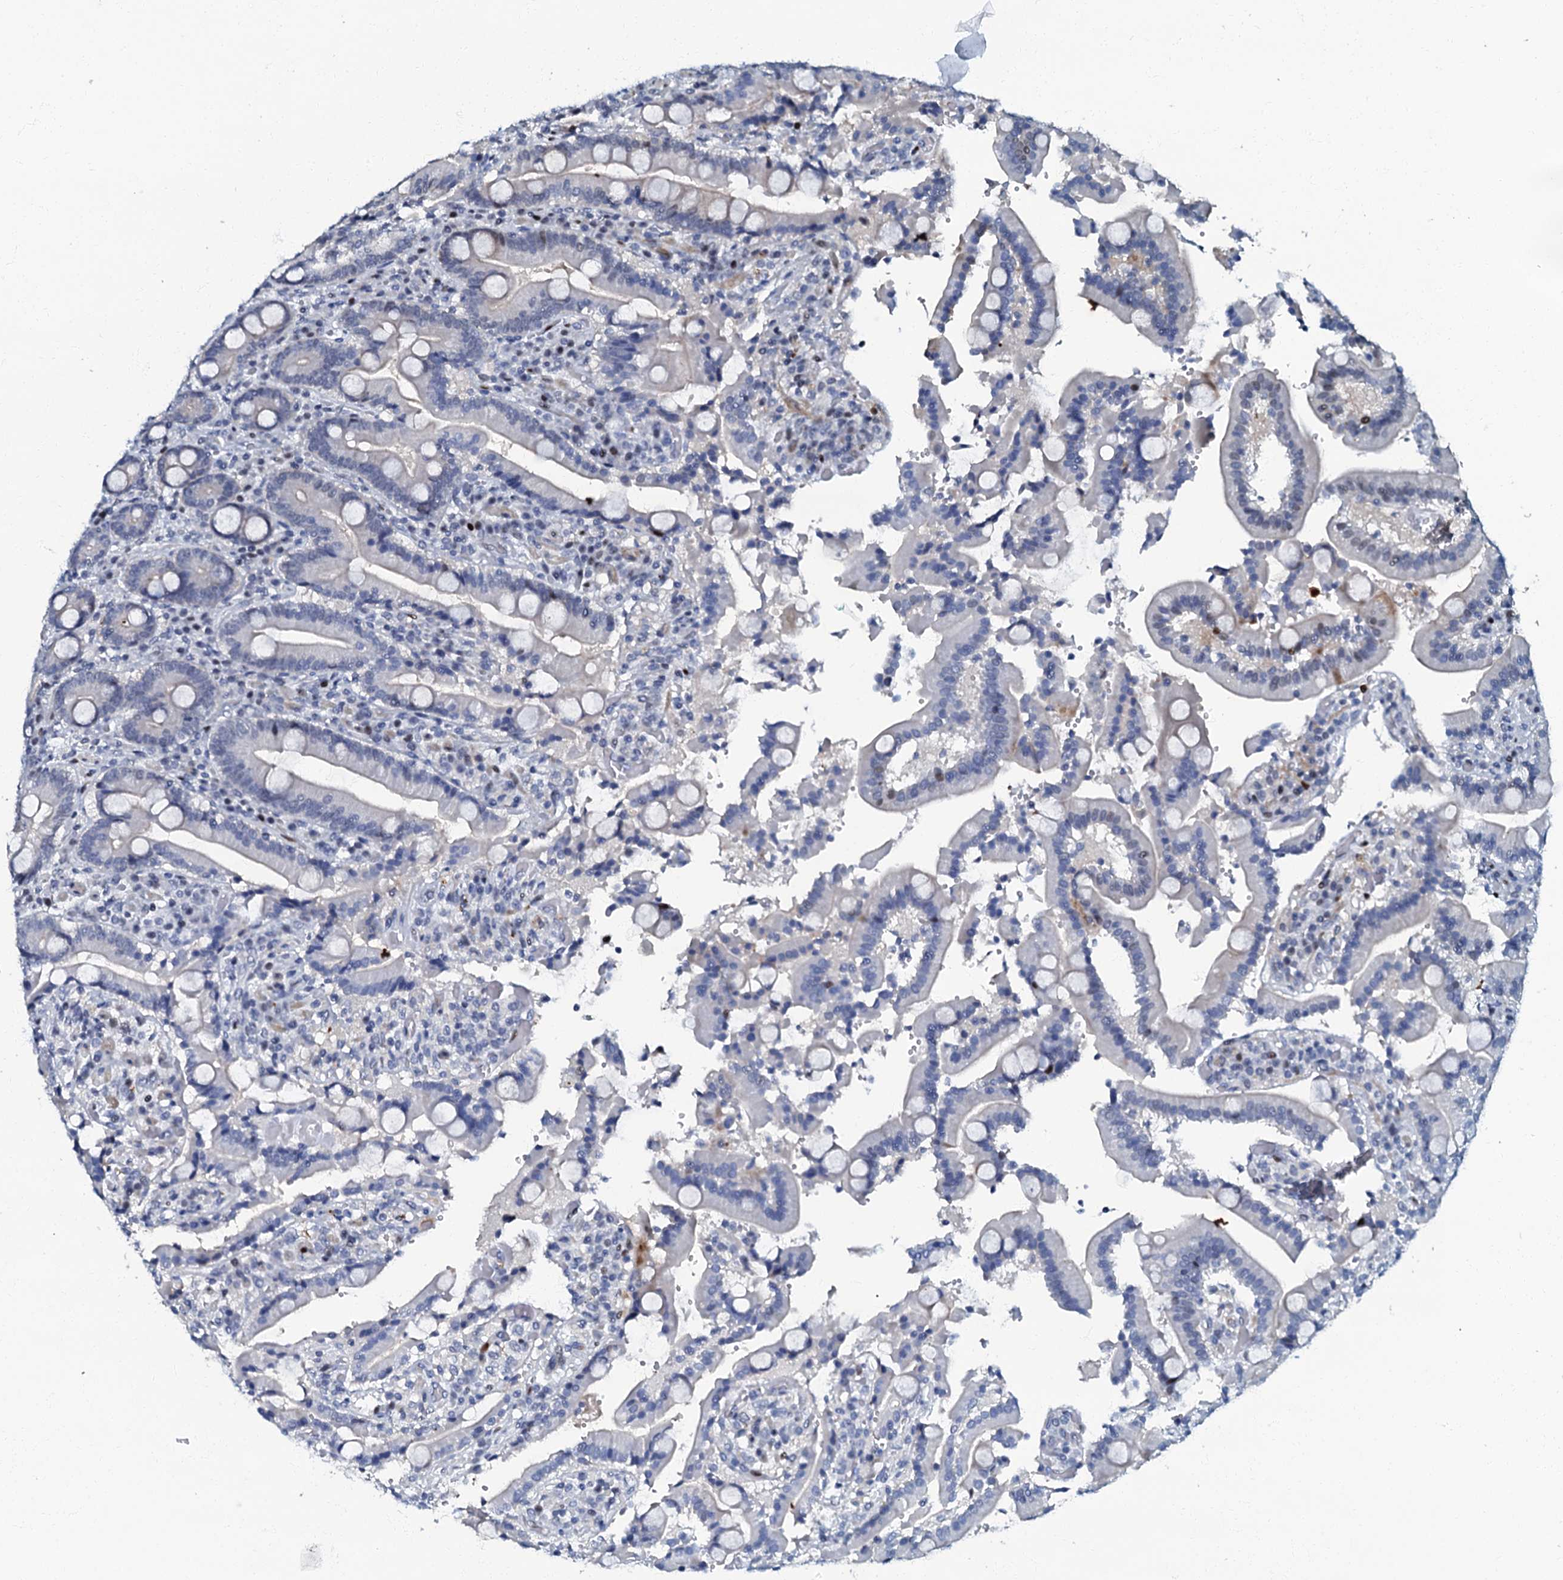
{"staining": {"intensity": "moderate", "quantity": "<25%", "location": "nuclear"}, "tissue": "duodenum", "cell_type": "Glandular cells", "image_type": "normal", "snomed": [{"axis": "morphology", "description": "Normal tissue, NOS"}, {"axis": "topography", "description": "Duodenum"}], "caption": "A high-resolution image shows immunohistochemistry staining of unremarkable duodenum, which exhibits moderate nuclear staining in about <25% of glandular cells. (Brightfield microscopy of DAB IHC at high magnification).", "gene": "MFSD5", "patient": {"sex": "female", "age": 62}}